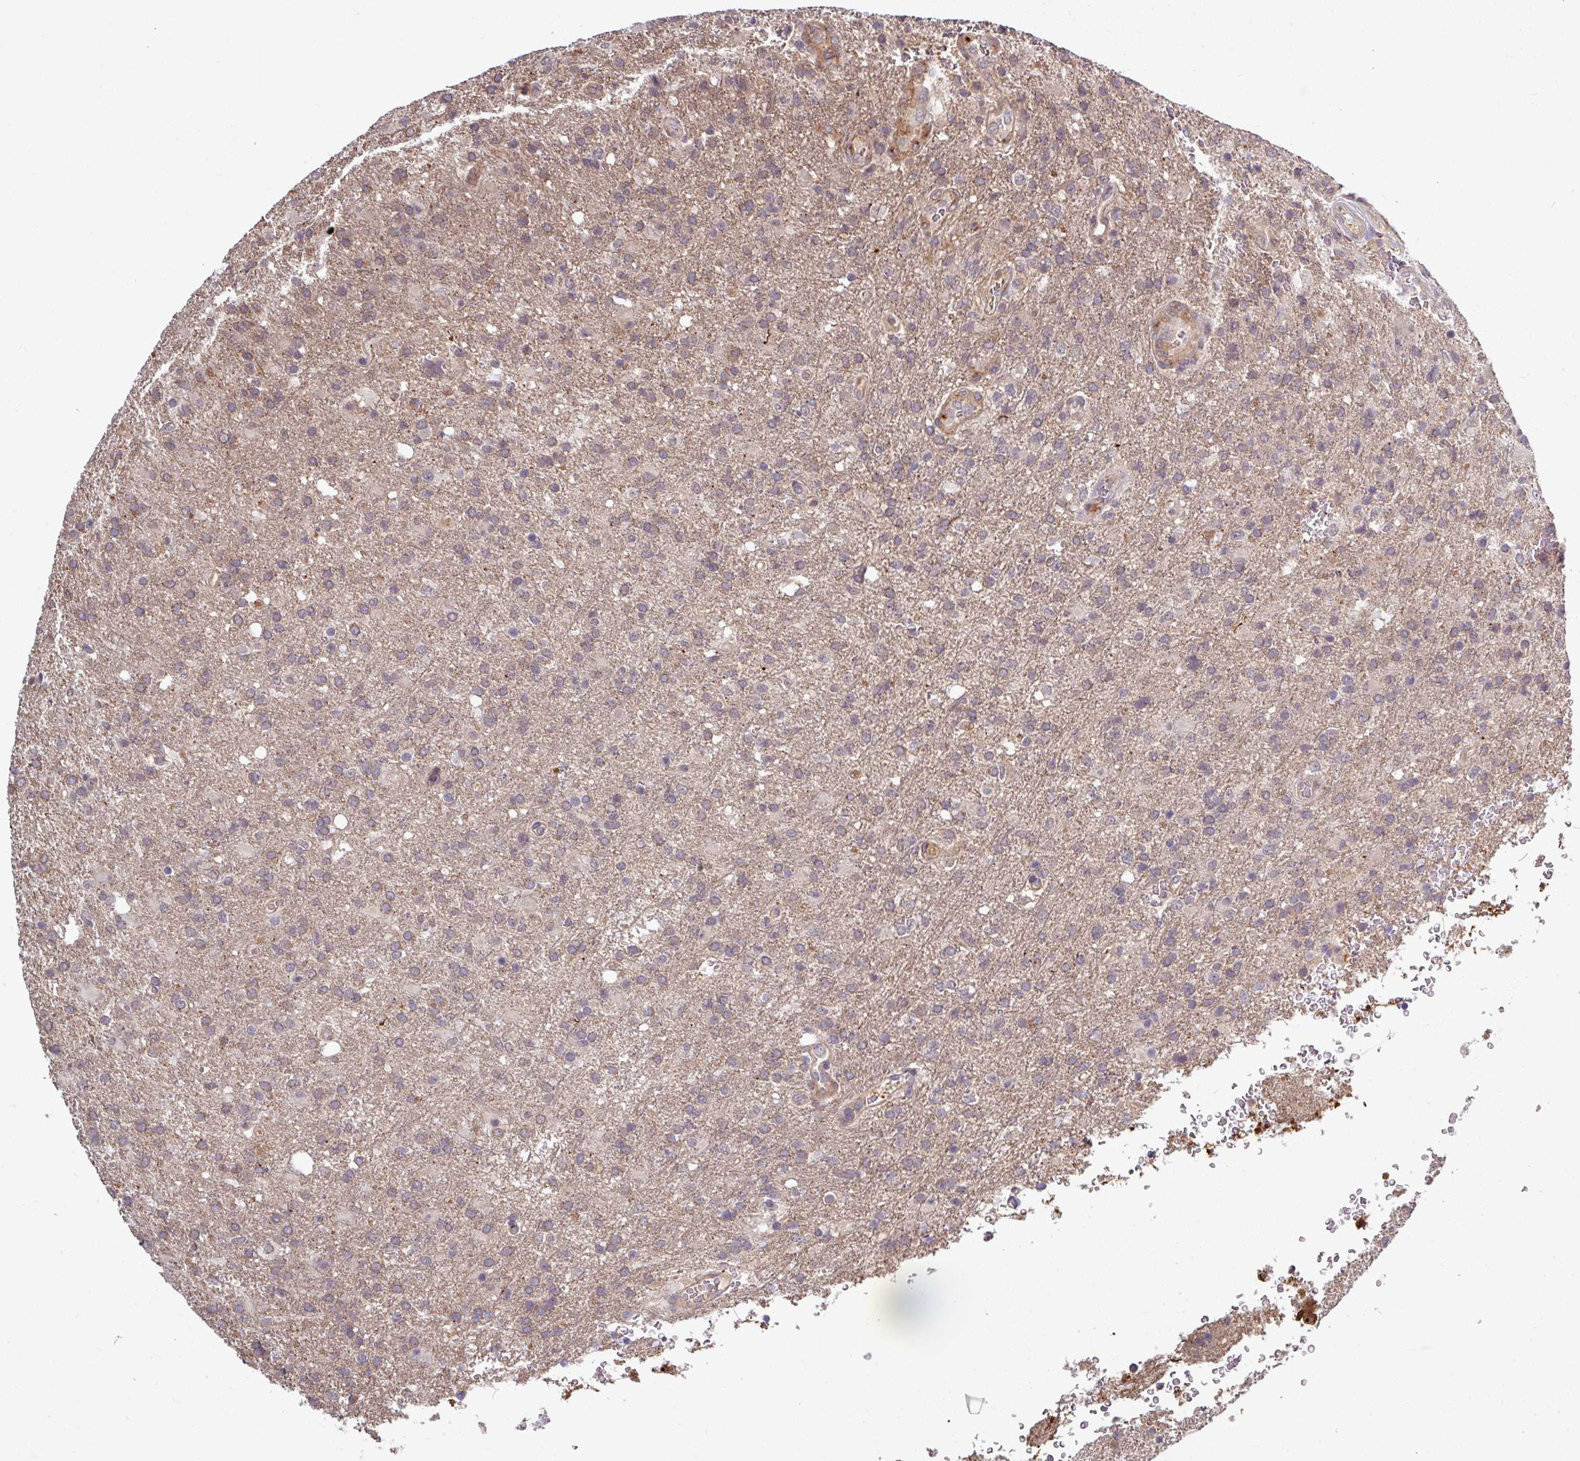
{"staining": {"intensity": "weak", "quantity": ">75%", "location": "cytoplasmic/membranous"}, "tissue": "glioma", "cell_type": "Tumor cells", "image_type": "cancer", "snomed": [{"axis": "morphology", "description": "Glioma, malignant, High grade"}, {"axis": "topography", "description": "Brain"}], "caption": "Glioma was stained to show a protein in brown. There is low levels of weak cytoplasmic/membranous positivity in about >75% of tumor cells.", "gene": "TUSC3", "patient": {"sex": "female", "age": 74}}